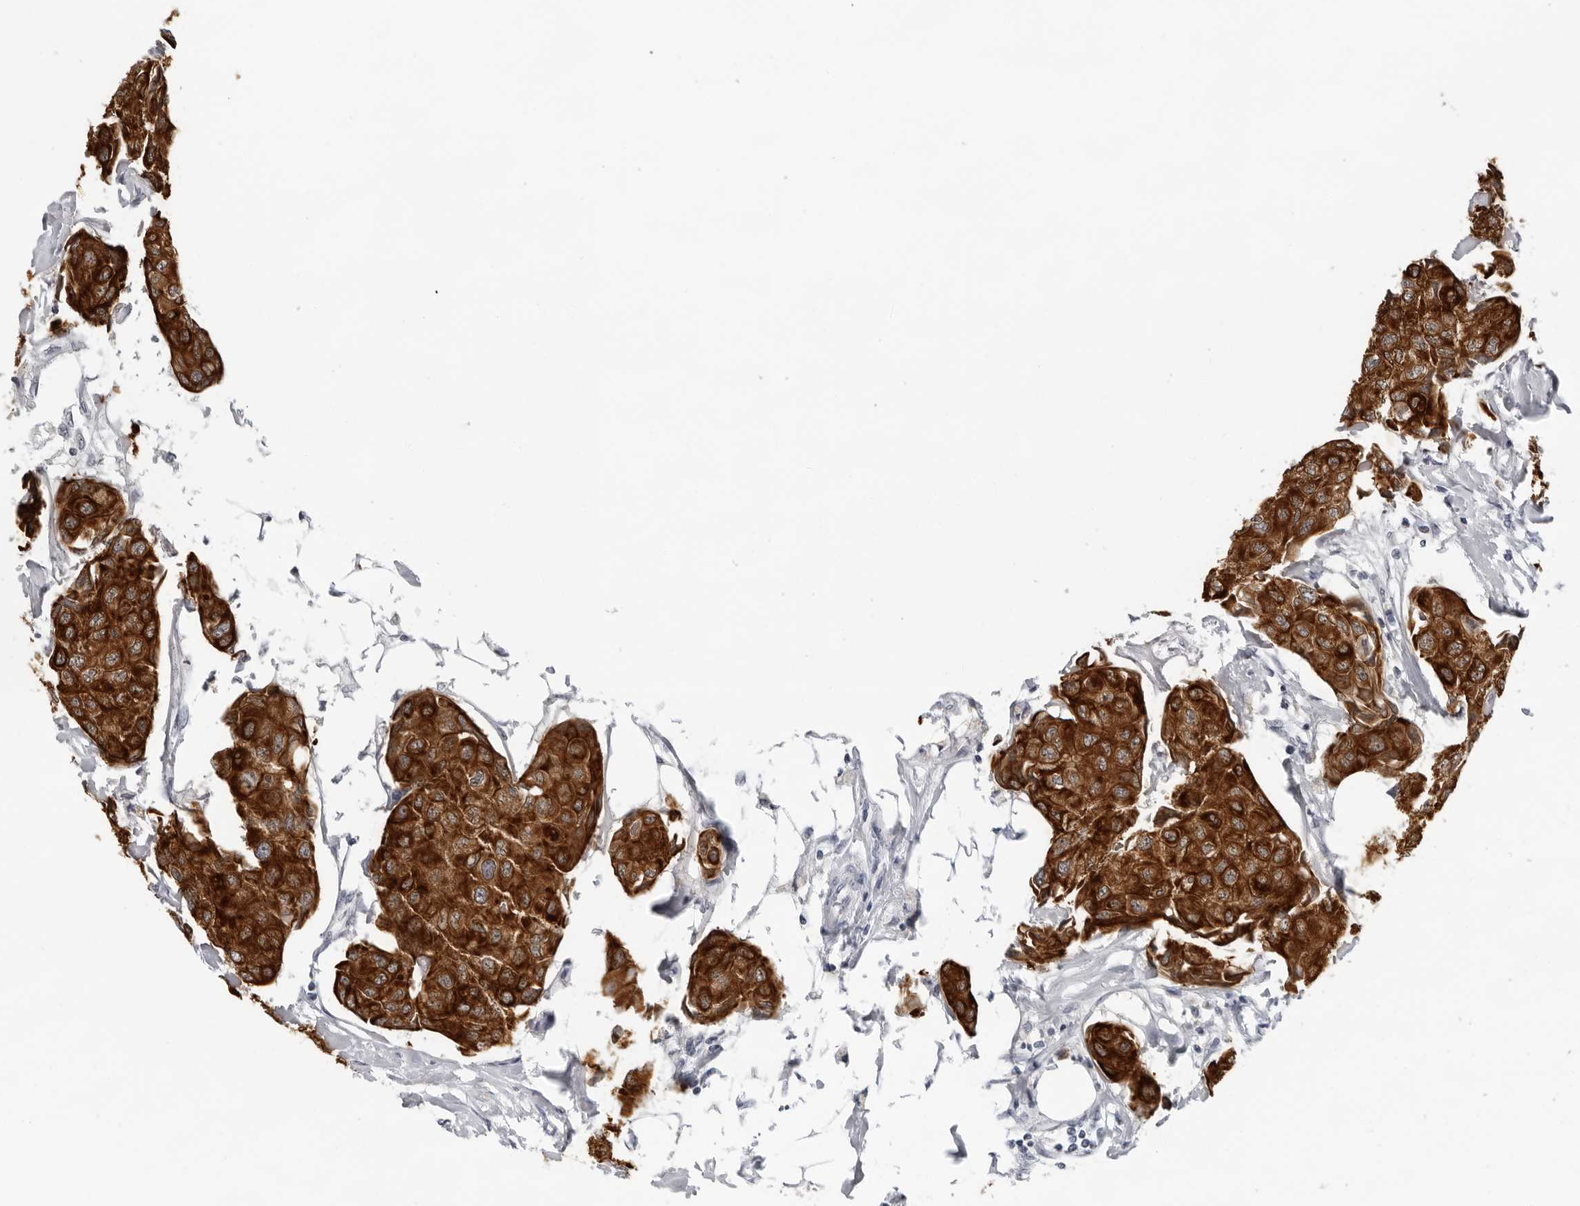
{"staining": {"intensity": "strong", "quantity": ">75%", "location": "cytoplasmic/membranous"}, "tissue": "breast cancer", "cell_type": "Tumor cells", "image_type": "cancer", "snomed": [{"axis": "morphology", "description": "Duct carcinoma"}, {"axis": "topography", "description": "Breast"}], "caption": "Immunohistochemical staining of breast infiltrating ductal carcinoma reveals strong cytoplasmic/membranous protein staining in about >75% of tumor cells. (Stains: DAB in brown, nuclei in blue, Microscopy: brightfield microscopy at high magnification).", "gene": "CCDC28B", "patient": {"sex": "female", "age": 80}}